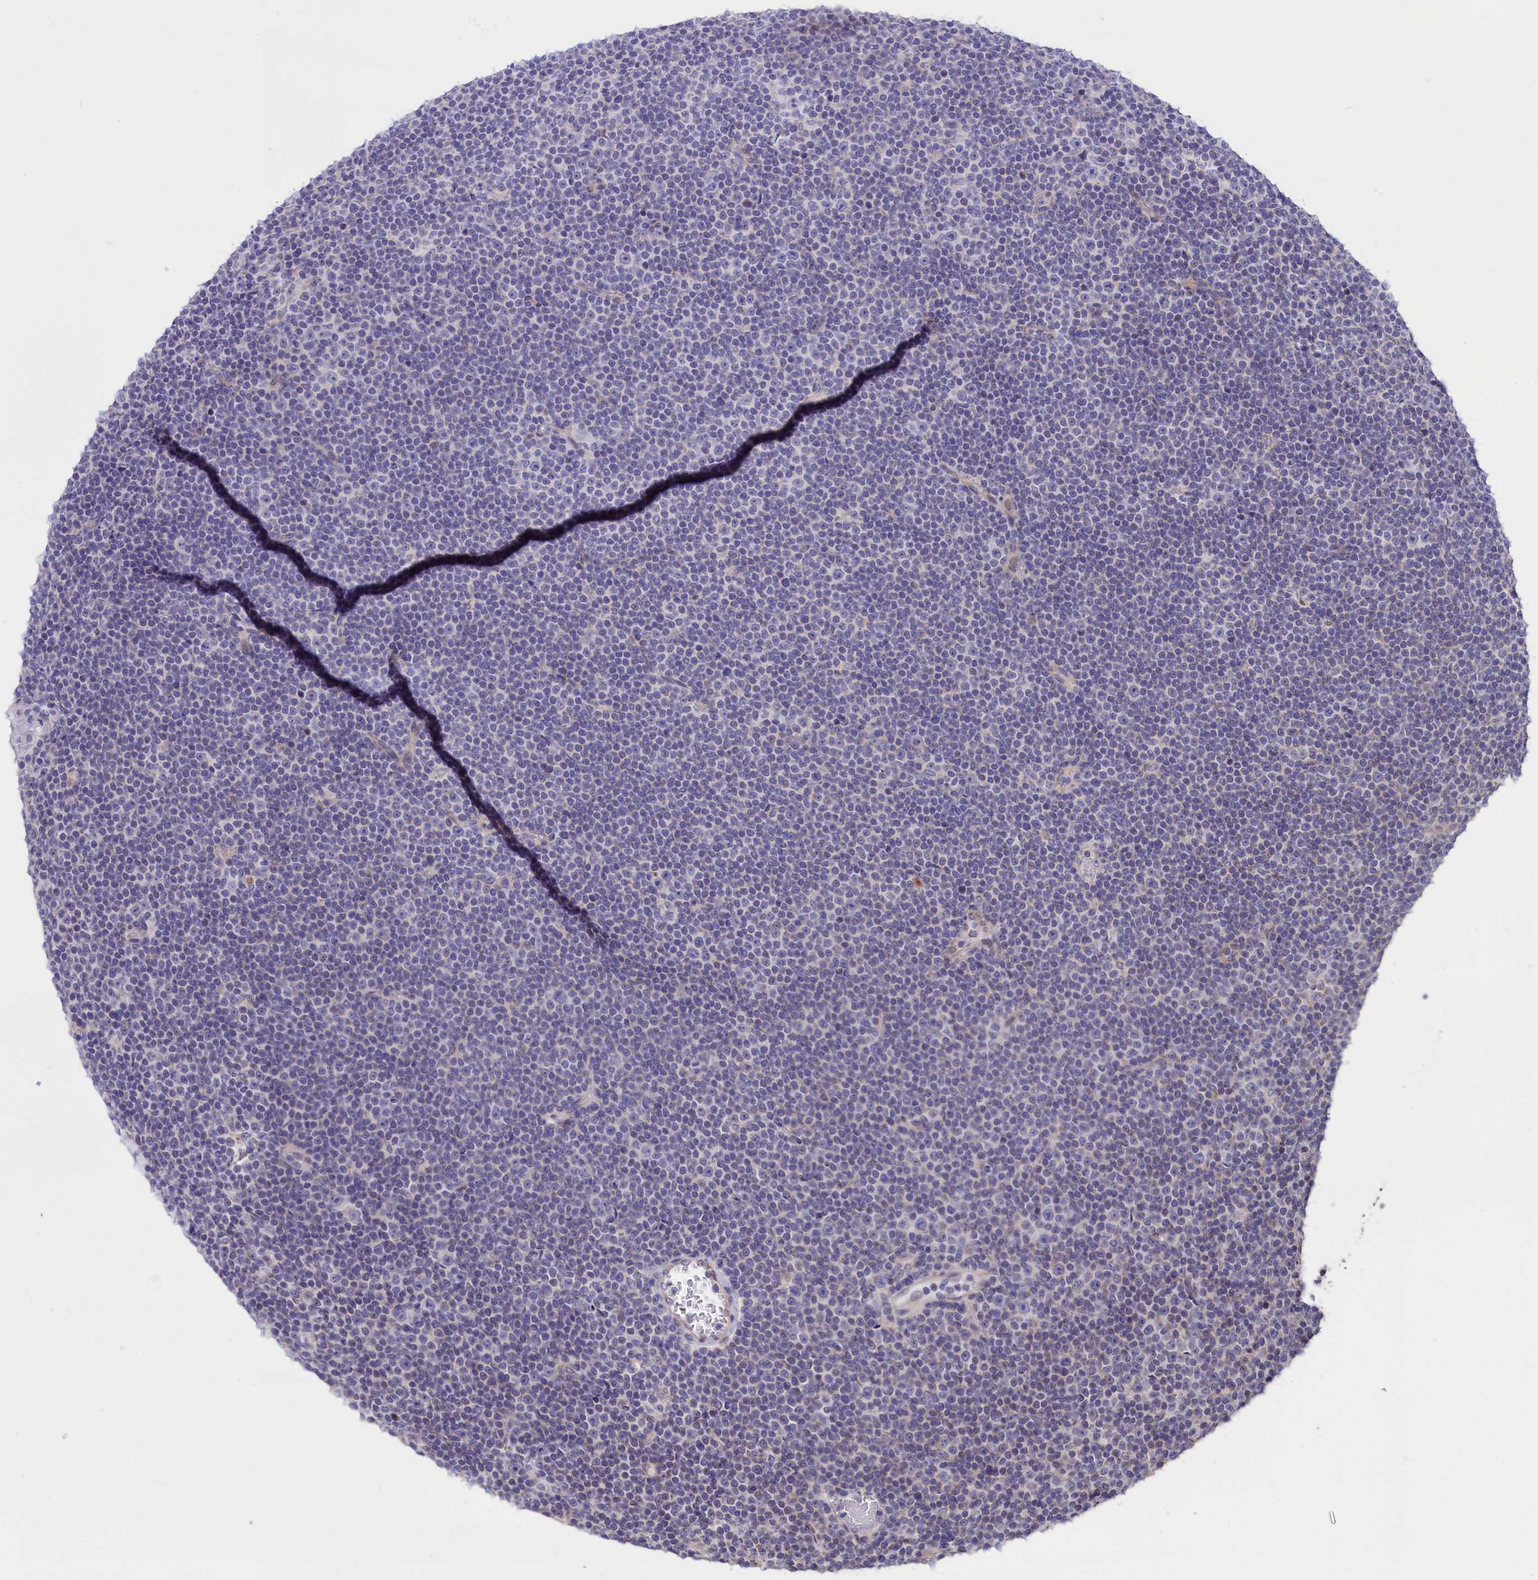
{"staining": {"intensity": "negative", "quantity": "none", "location": "none"}, "tissue": "lymphoma", "cell_type": "Tumor cells", "image_type": "cancer", "snomed": [{"axis": "morphology", "description": "Malignant lymphoma, non-Hodgkin's type, Low grade"}, {"axis": "topography", "description": "Lymph node"}], "caption": "Immunohistochemistry (IHC) histopathology image of human low-grade malignant lymphoma, non-Hodgkin's type stained for a protein (brown), which exhibits no positivity in tumor cells.", "gene": "CYP2U1", "patient": {"sex": "female", "age": 67}}